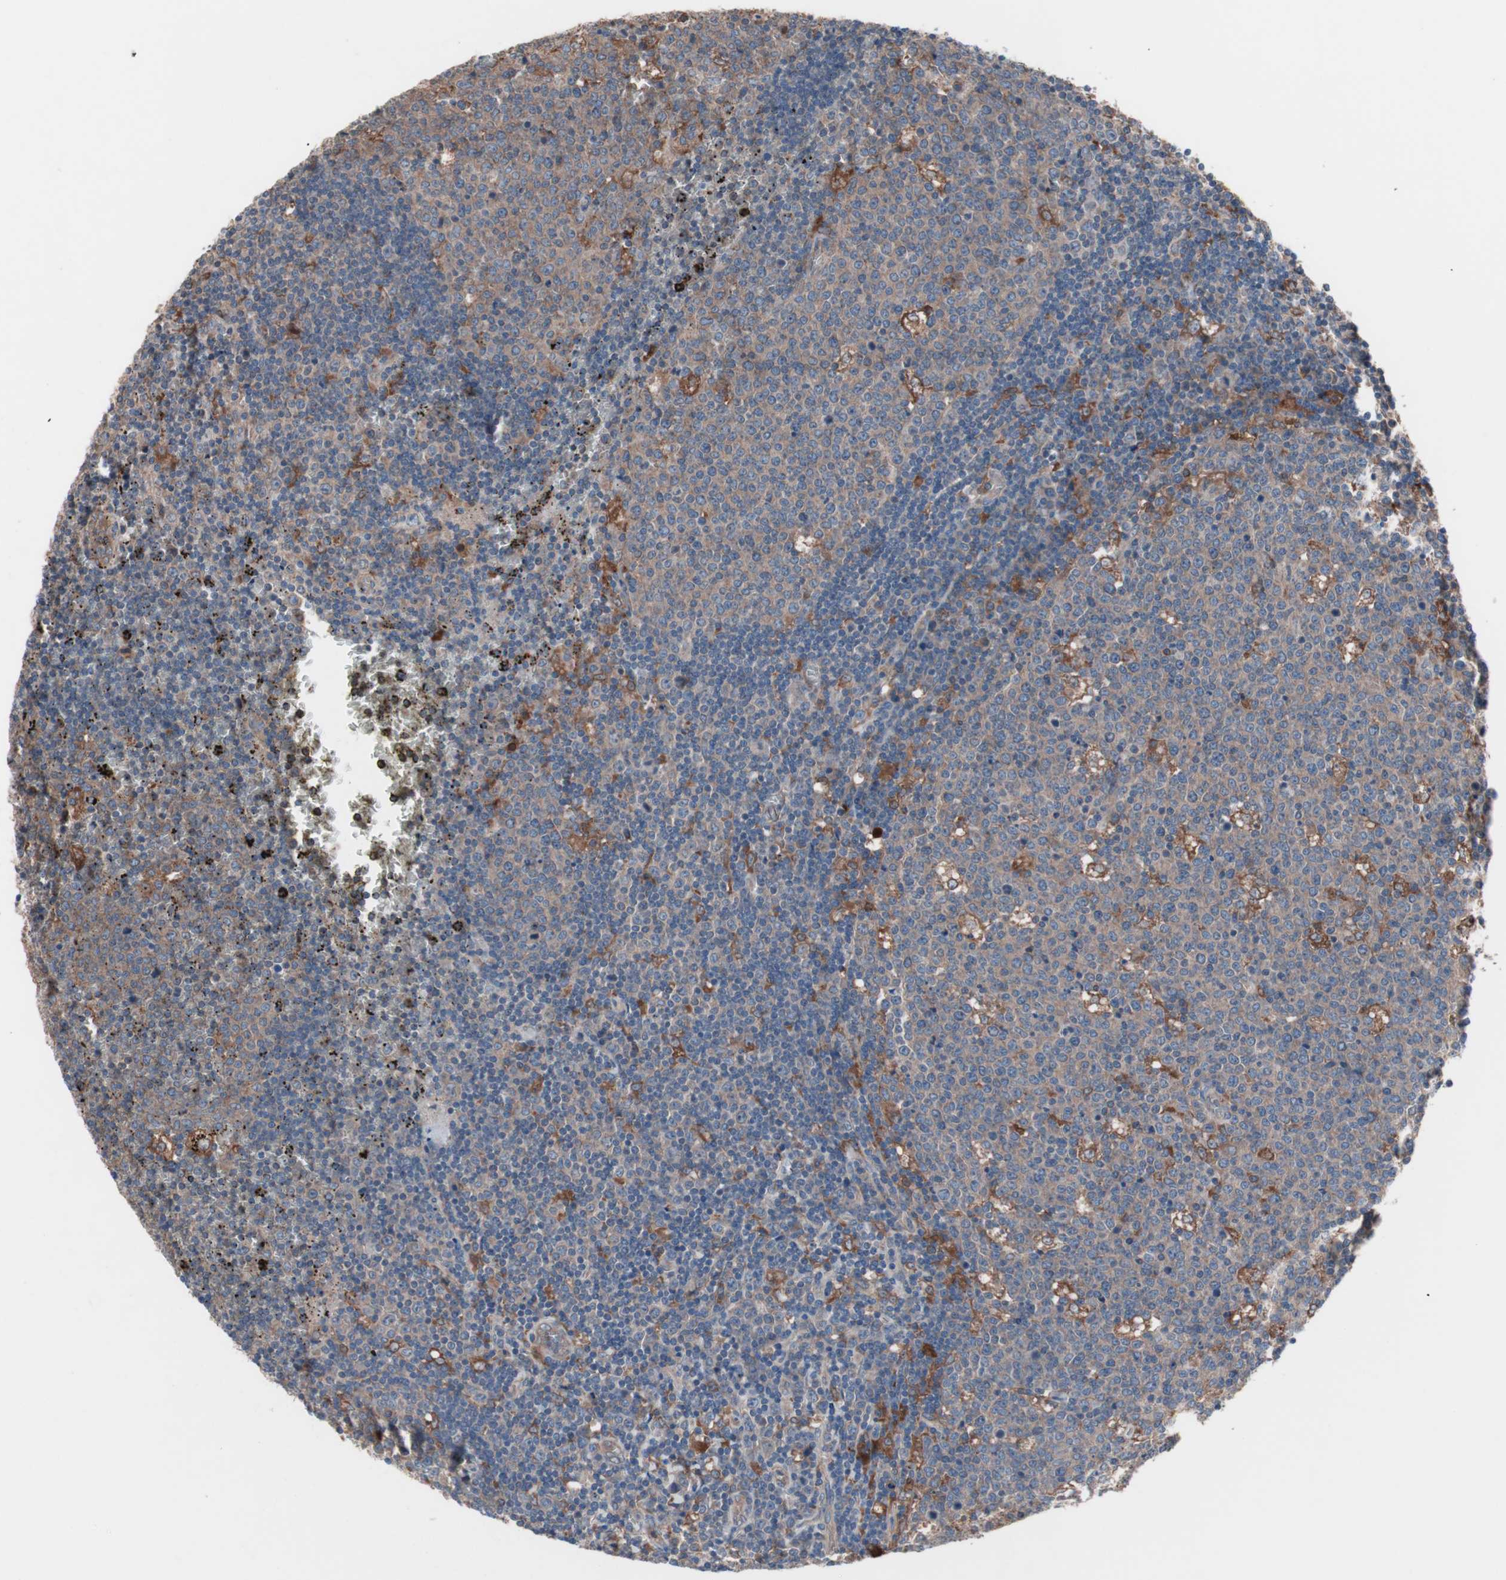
{"staining": {"intensity": "strong", "quantity": "<25%", "location": "cytoplasmic/membranous"}, "tissue": "lymph node", "cell_type": "Germinal center cells", "image_type": "normal", "snomed": [{"axis": "morphology", "description": "Normal tissue, NOS"}, {"axis": "topography", "description": "Lymph node"}, {"axis": "topography", "description": "Salivary gland"}], "caption": "Germinal center cells reveal medium levels of strong cytoplasmic/membranous staining in approximately <25% of cells in unremarkable lymph node.", "gene": "ATG7", "patient": {"sex": "male", "age": 8}}